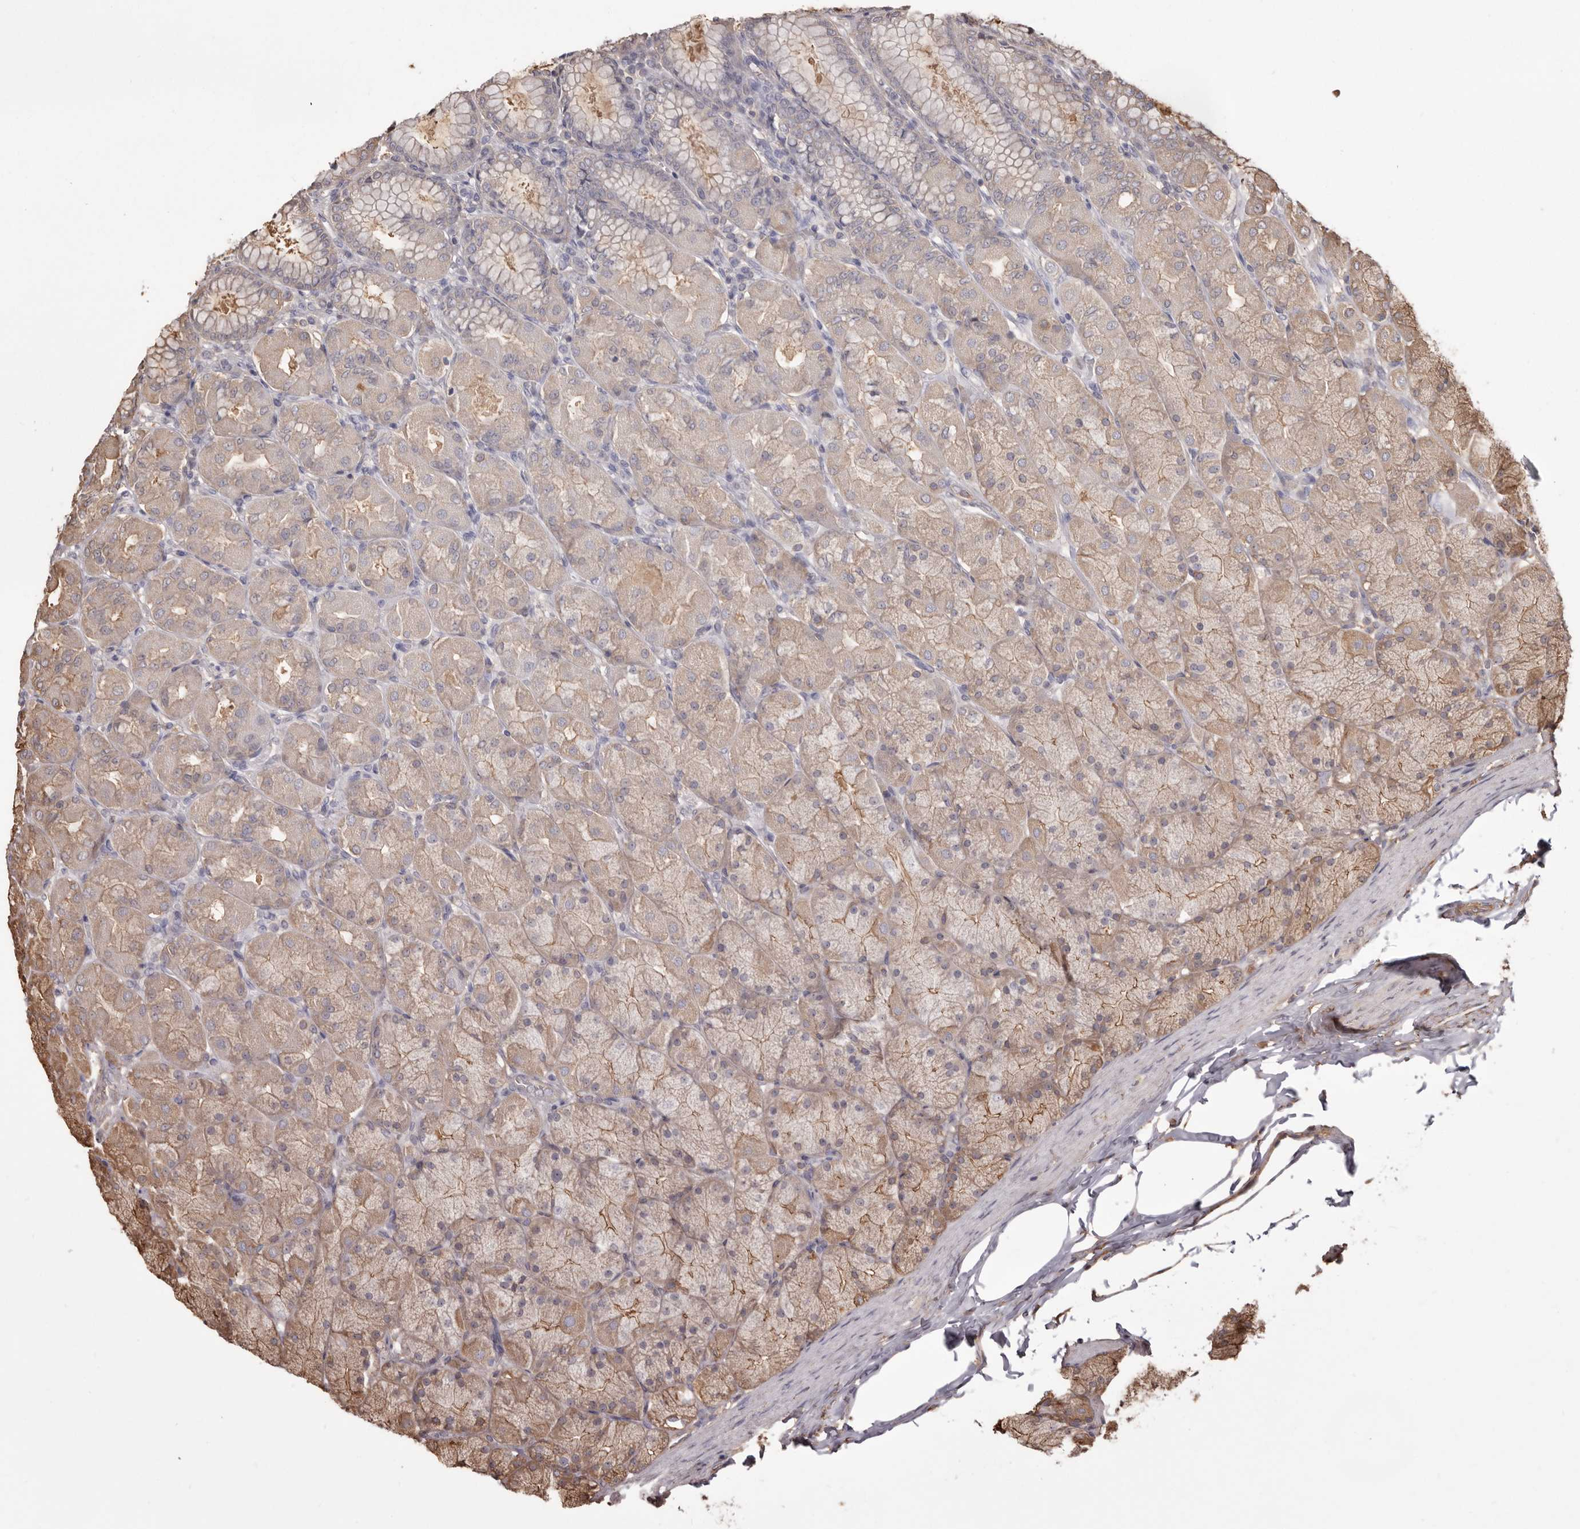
{"staining": {"intensity": "moderate", "quantity": "25%-75%", "location": "cytoplasmic/membranous"}, "tissue": "stomach", "cell_type": "Glandular cells", "image_type": "normal", "snomed": [{"axis": "morphology", "description": "Normal tissue, NOS"}, {"axis": "topography", "description": "Stomach, upper"}], "caption": "A high-resolution photomicrograph shows immunohistochemistry (IHC) staining of normal stomach, which reveals moderate cytoplasmic/membranous staining in about 25%-75% of glandular cells. (brown staining indicates protein expression, while blue staining denotes nuclei).", "gene": "PKM", "patient": {"sex": "female", "age": 56}}